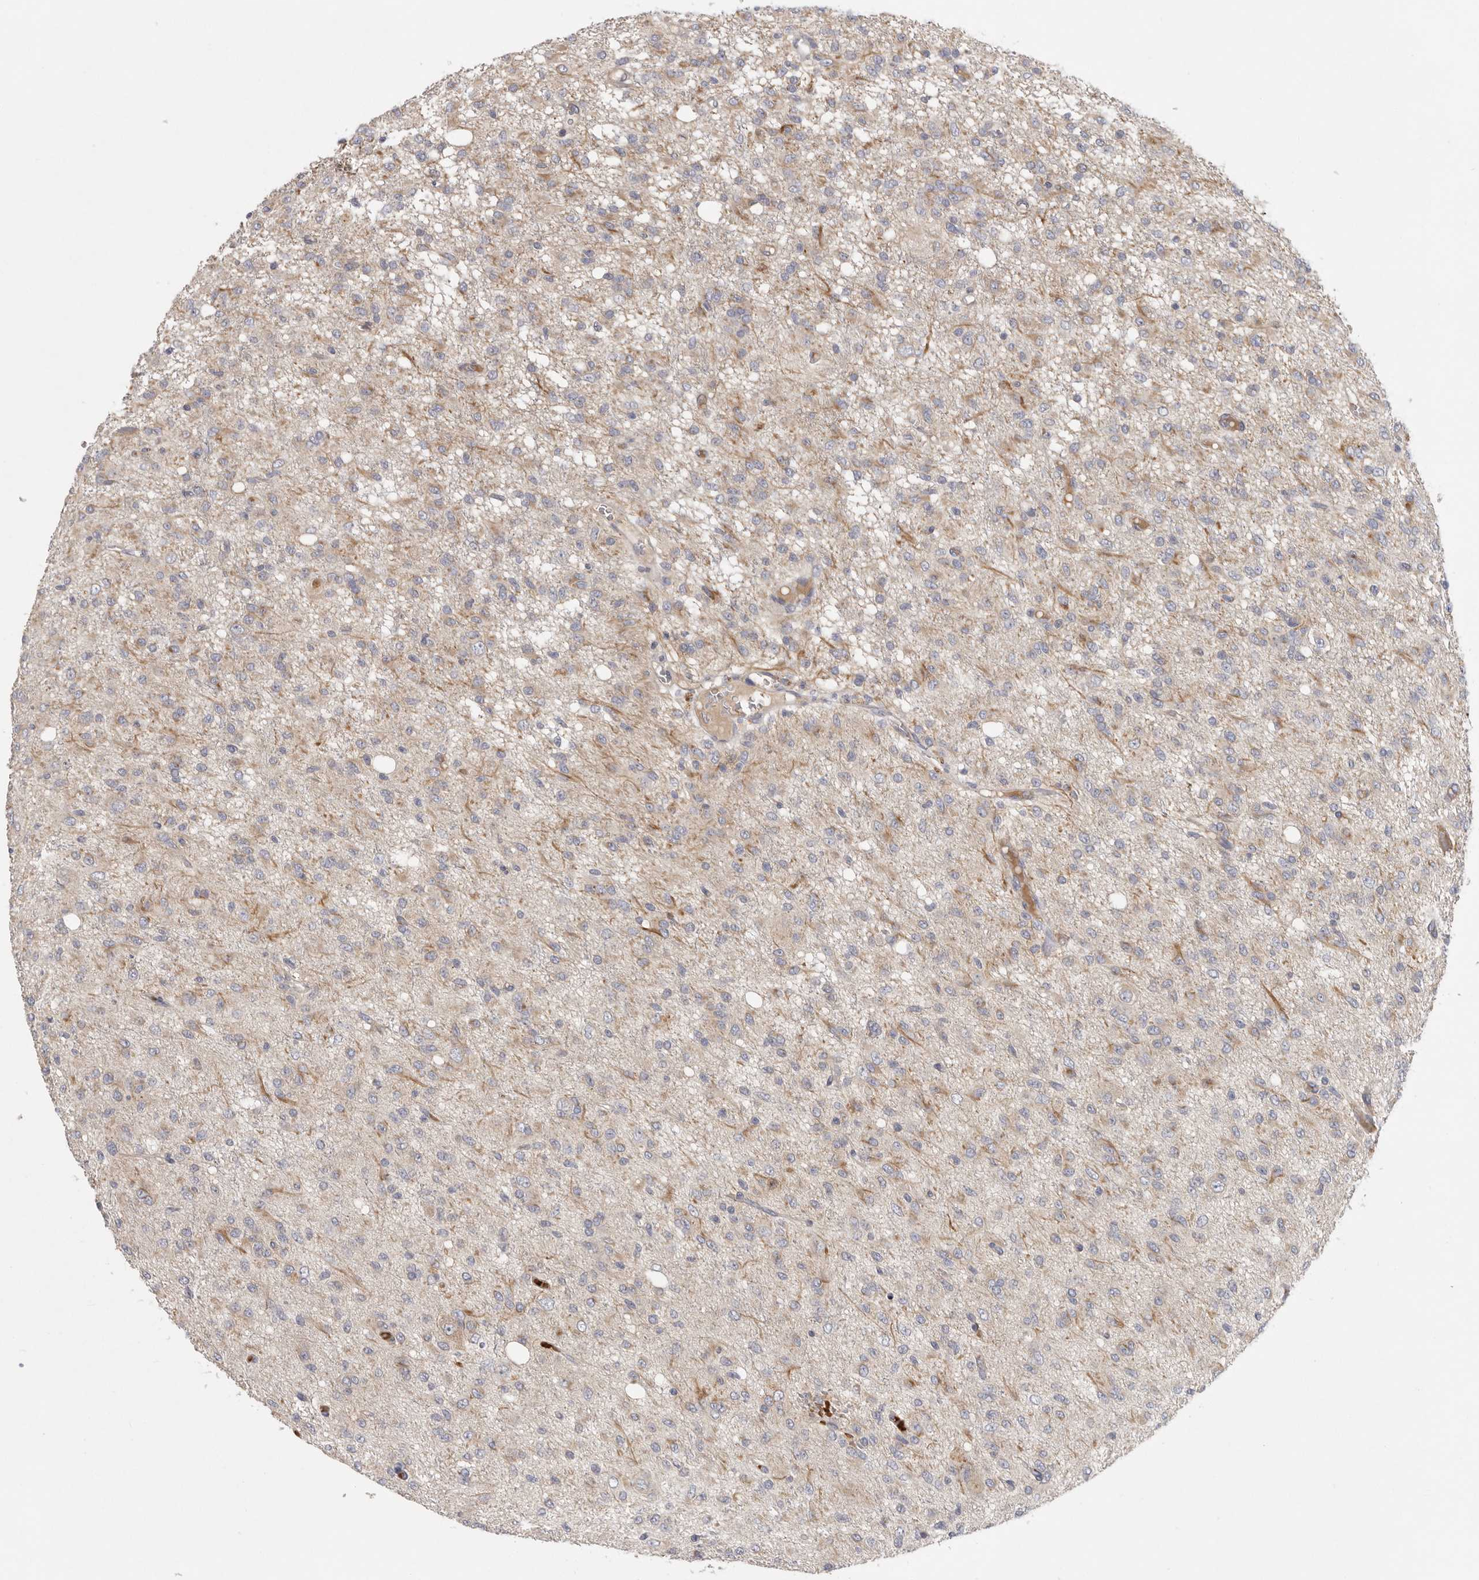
{"staining": {"intensity": "weak", "quantity": "<25%", "location": "cytoplasmic/membranous"}, "tissue": "glioma", "cell_type": "Tumor cells", "image_type": "cancer", "snomed": [{"axis": "morphology", "description": "Glioma, malignant, High grade"}, {"axis": "topography", "description": "Brain"}], "caption": "A high-resolution micrograph shows immunohistochemistry staining of high-grade glioma (malignant), which exhibits no significant expression in tumor cells.", "gene": "CFAP298", "patient": {"sex": "female", "age": 59}}